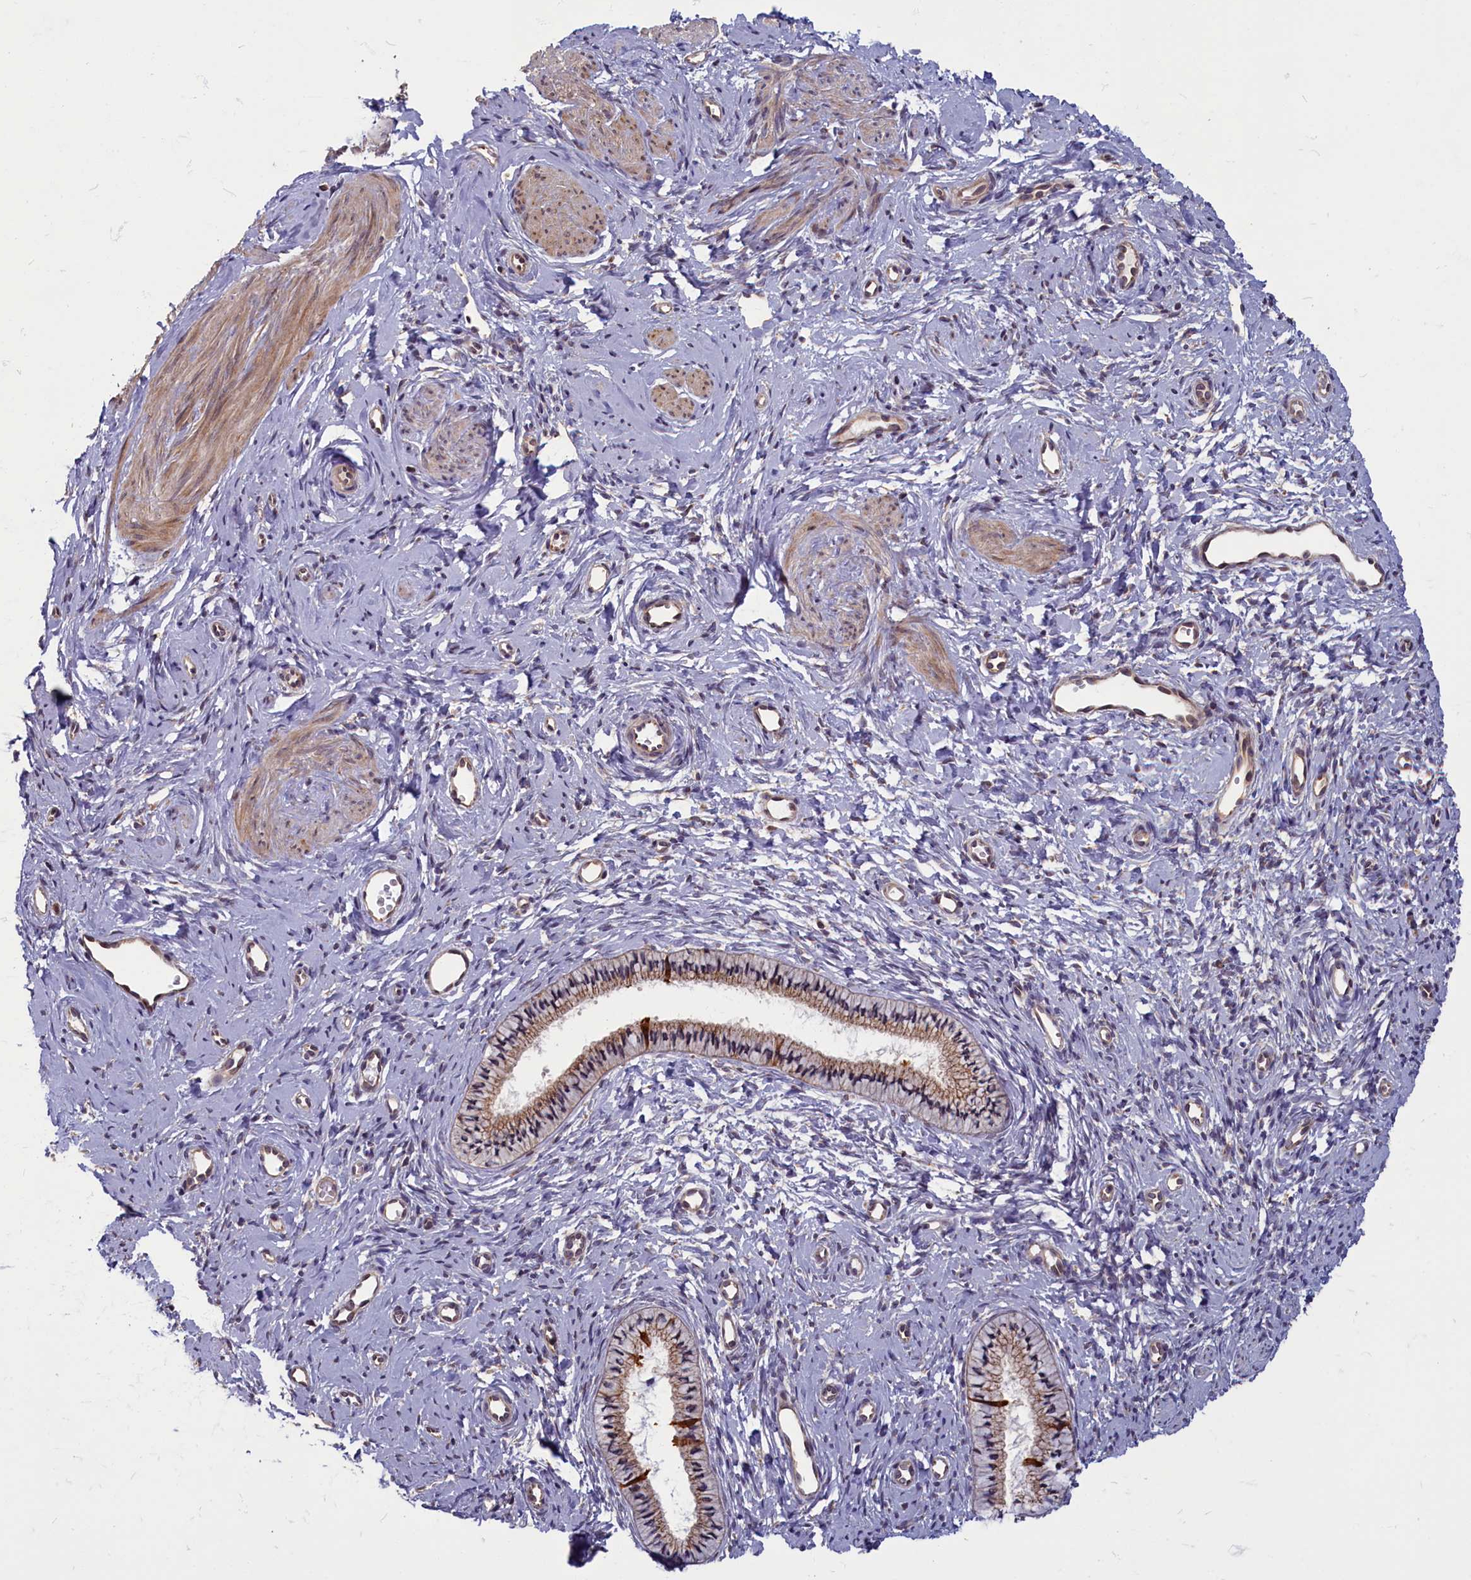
{"staining": {"intensity": "moderate", "quantity": ">75%", "location": "cytoplasmic/membranous"}, "tissue": "cervix", "cell_type": "Glandular cells", "image_type": "normal", "snomed": [{"axis": "morphology", "description": "Normal tissue, NOS"}, {"axis": "topography", "description": "Cervix"}], "caption": "Human cervix stained for a protein (brown) shows moderate cytoplasmic/membranous positive staining in approximately >75% of glandular cells.", "gene": "ENSG00000274944", "patient": {"sex": "female", "age": 57}}